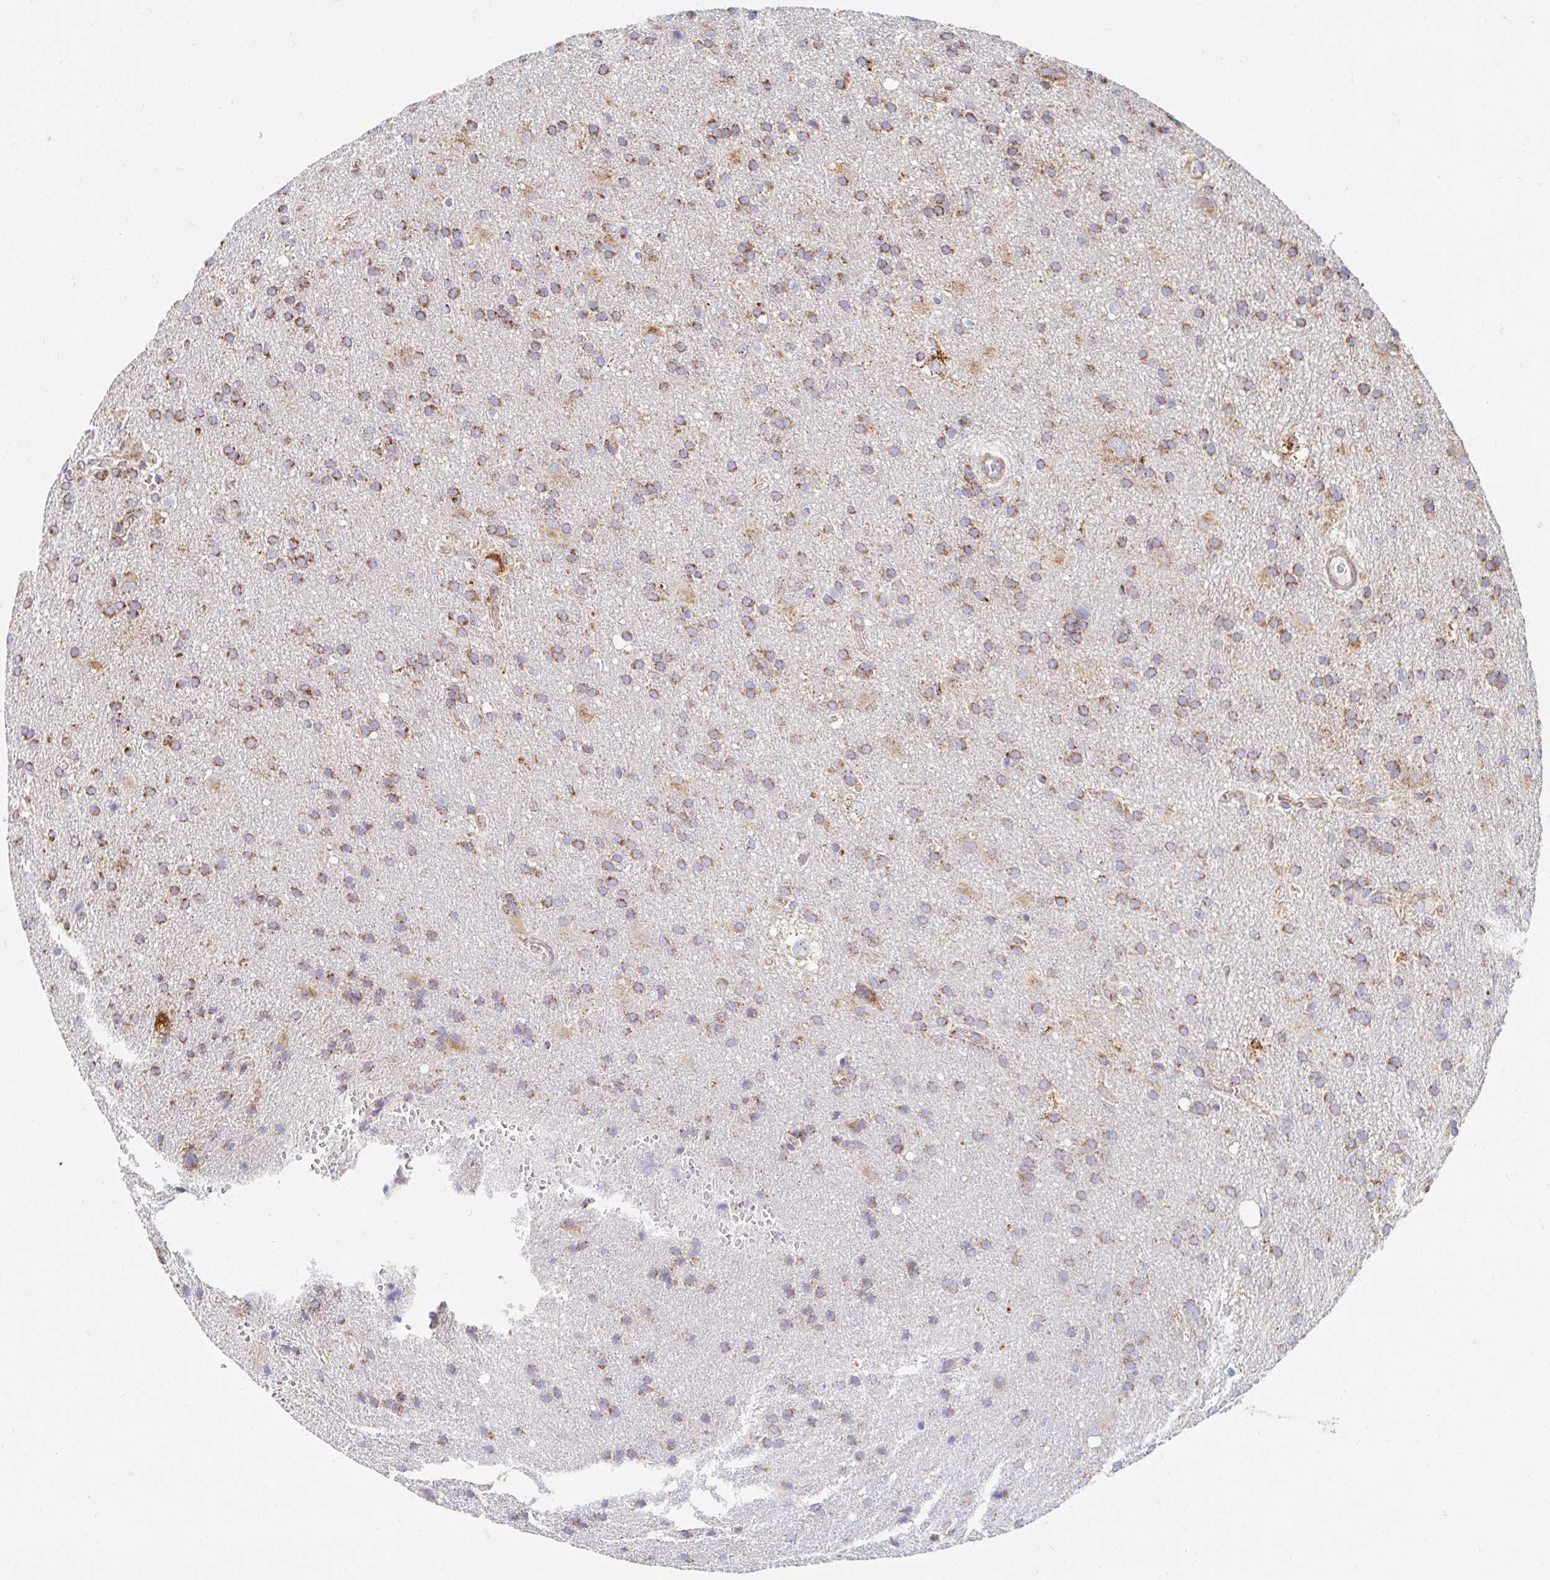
{"staining": {"intensity": "moderate", "quantity": ">75%", "location": "cytoplasmic/membranous"}, "tissue": "glioma", "cell_type": "Tumor cells", "image_type": "cancer", "snomed": [{"axis": "morphology", "description": "Glioma, malignant, Low grade"}, {"axis": "topography", "description": "Brain"}], "caption": "Immunohistochemical staining of low-grade glioma (malignant) exhibits moderate cytoplasmic/membranous protein staining in about >75% of tumor cells. The staining was performed using DAB, with brown indicating positive protein expression. Nuclei are stained blue with hematoxylin.", "gene": "MAVS", "patient": {"sex": "male", "age": 66}}